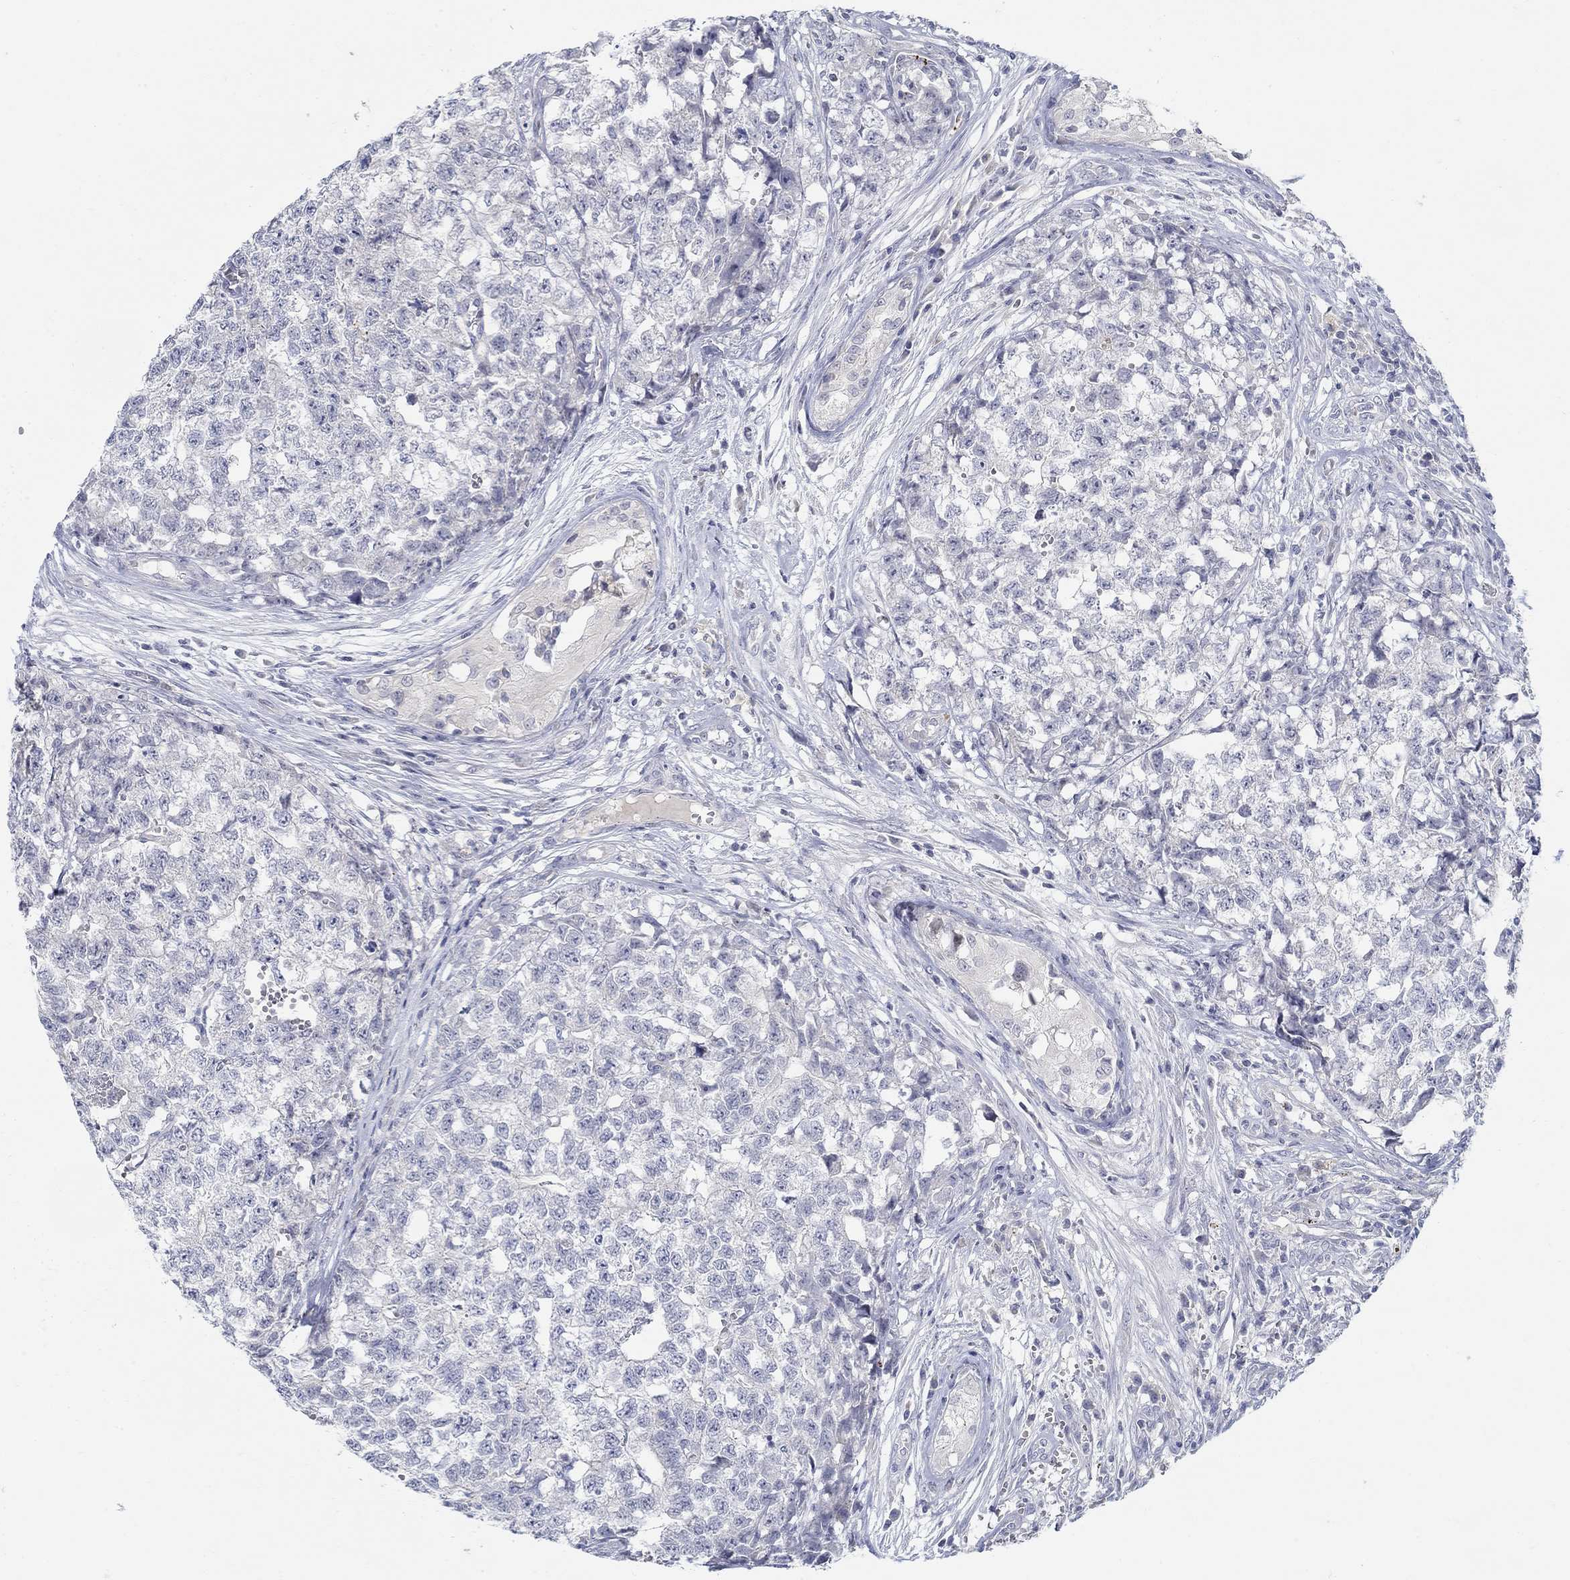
{"staining": {"intensity": "negative", "quantity": "none", "location": "none"}, "tissue": "testis cancer", "cell_type": "Tumor cells", "image_type": "cancer", "snomed": [{"axis": "morphology", "description": "Seminoma, NOS"}, {"axis": "morphology", "description": "Carcinoma, Embryonal, NOS"}, {"axis": "topography", "description": "Testis"}], "caption": "An image of testis cancer stained for a protein exhibits no brown staining in tumor cells. (DAB IHC visualized using brightfield microscopy, high magnification).", "gene": "ANO7", "patient": {"sex": "male", "age": 22}}